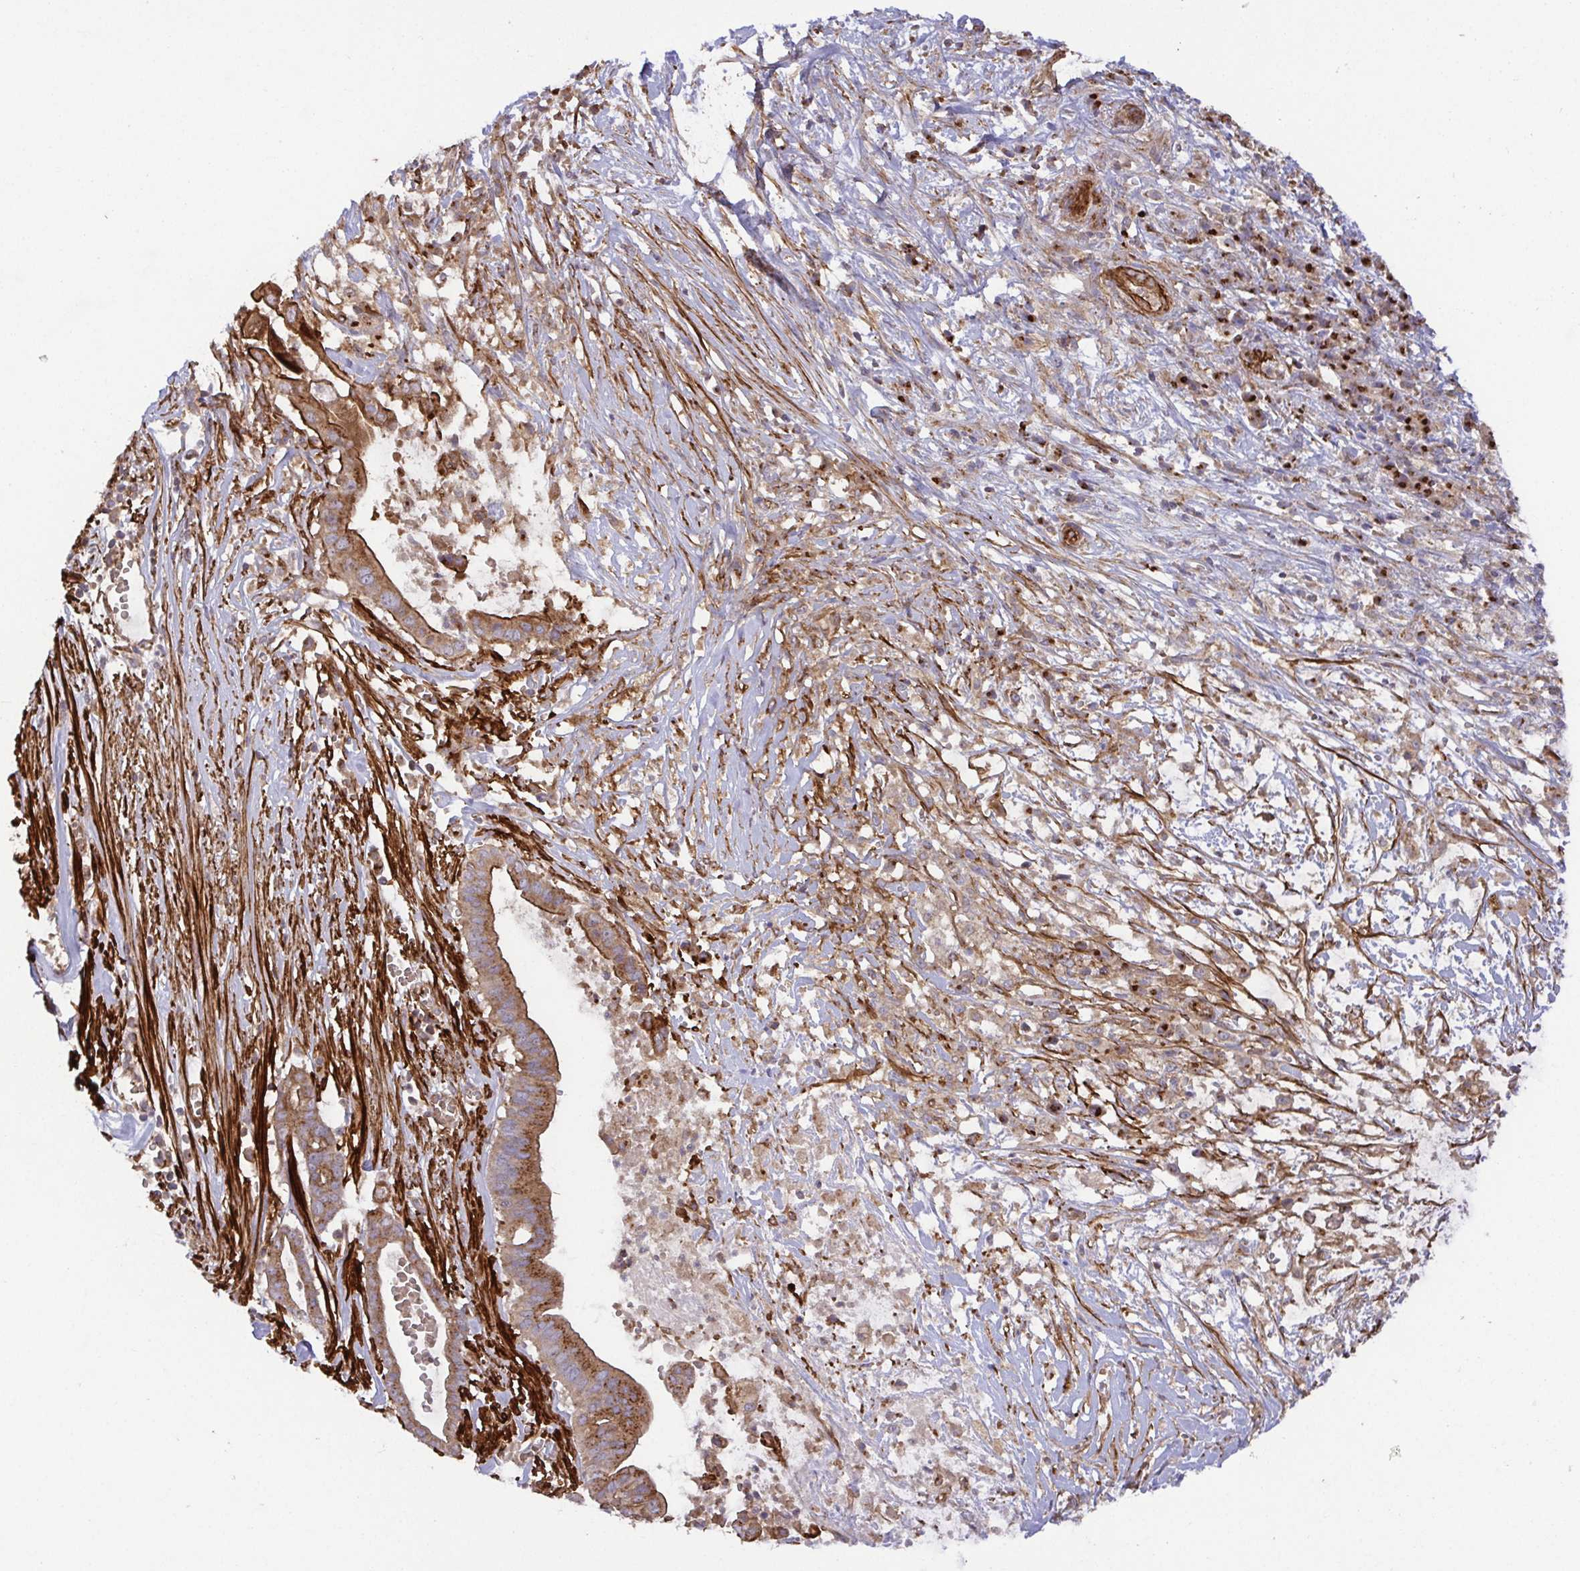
{"staining": {"intensity": "moderate", "quantity": ">75%", "location": "cytoplasmic/membranous"}, "tissue": "pancreatic cancer", "cell_type": "Tumor cells", "image_type": "cancer", "snomed": [{"axis": "morphology", "description": "Adenocarcinoma, NOS"}, {"axis": "topography", "description": "Pancreas"}], "caption": "Protein expression analysis of human pancreatic cancer reveals moderate cytoplasmic/membranous staining in about >75% of tumor cells.", "gene": "TM9SF4", "patient": {"sex": "male", "age": 61}}